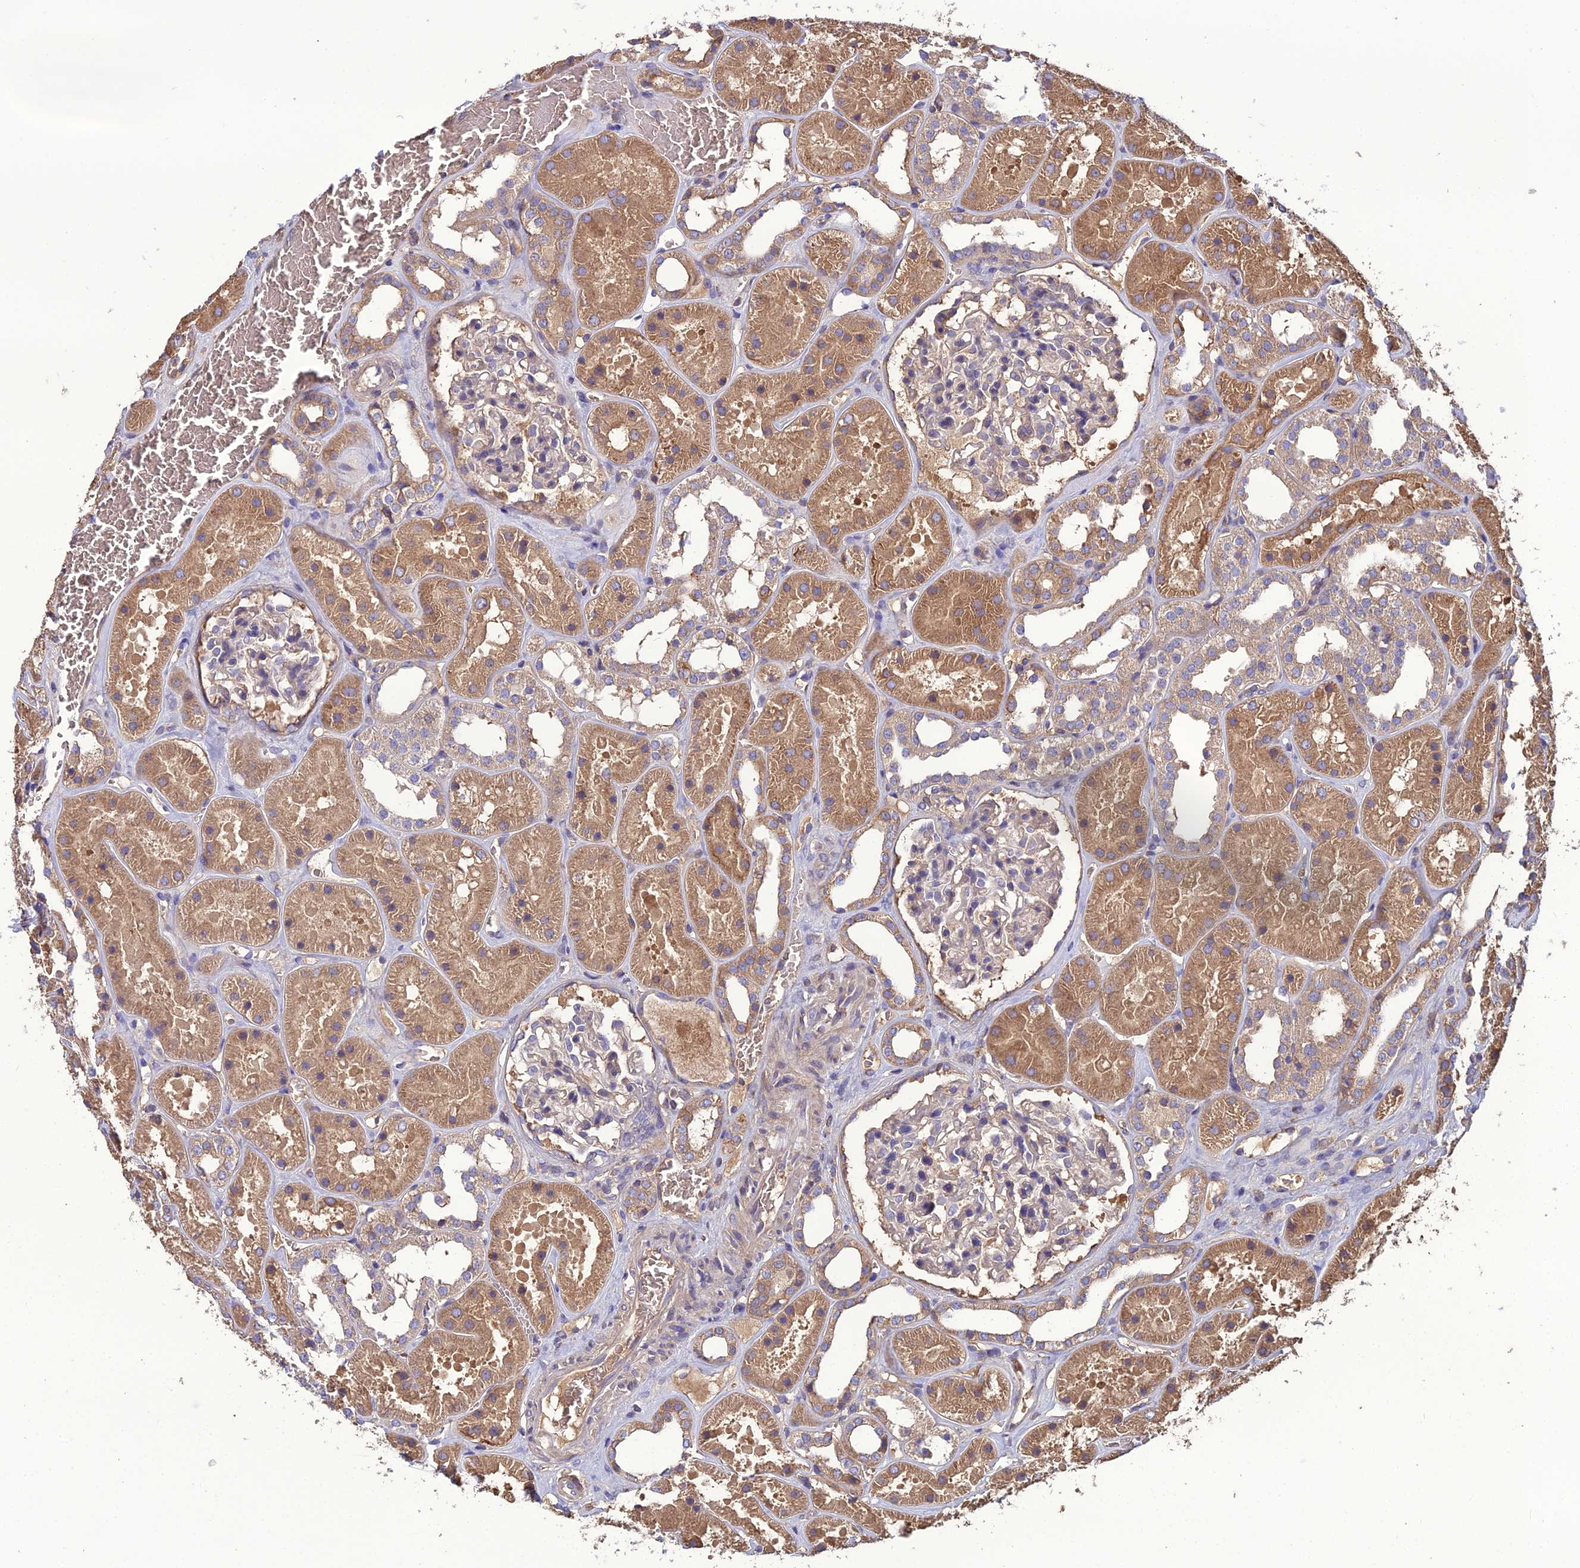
{"staining": {"intensity": "negative", "quantity": "none", "location": "none"}, "tissue": "kidney", "cell_type": "Cells in glomeruli", "image_type": "normal", "snomed": [{"axis": "morphology", "description": "Normal tissue, NOS"}, {"axis": "topography", "description": "Kidney"}], "caption": "This is a photomicrograph of IHC staining of benign kidney, which shows no staining in cells in glomeruli. The staining is performed using DAB (3,3'-diaminobenzidine) brown chromogen with nuclei counter-stained in using hematoxylin.", "gene": "GALR2", "patient": {"sex": "female", "age": 41}}